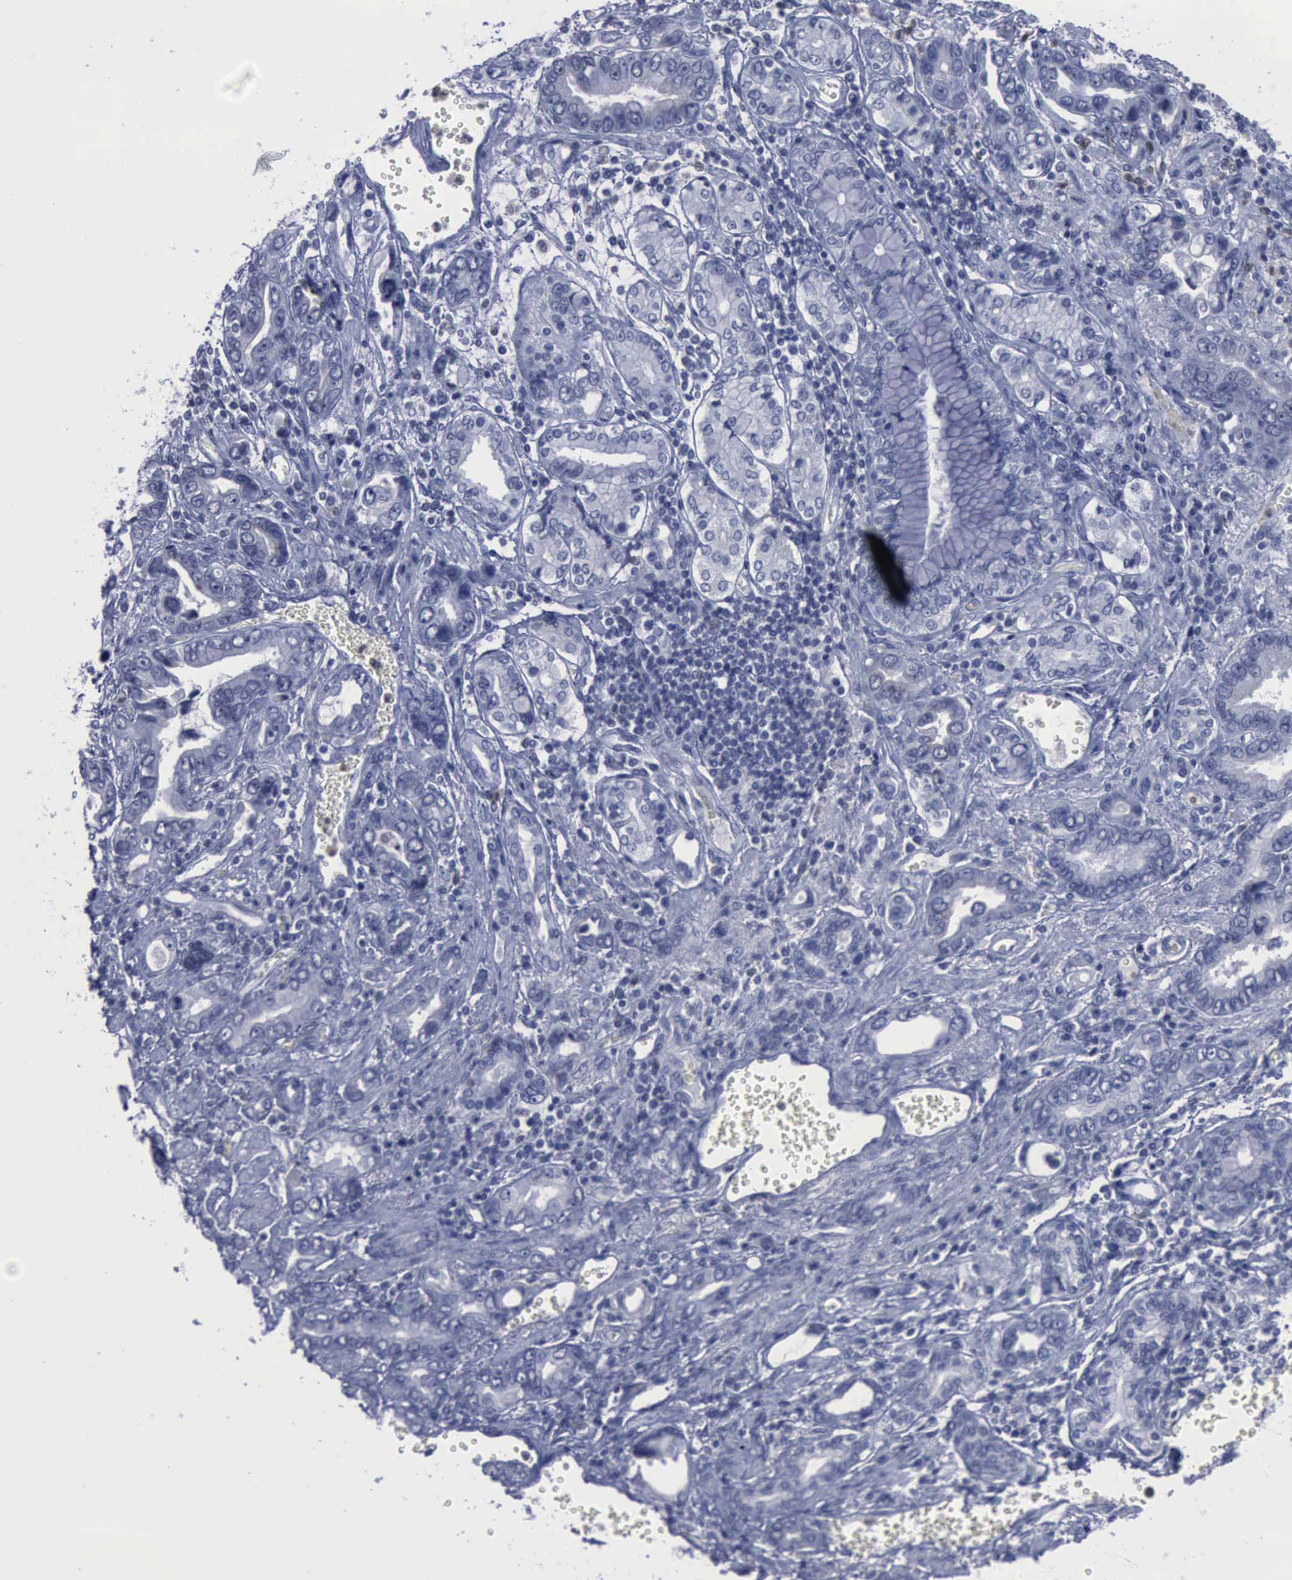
{"staining": {"intensity": "negative", "quantity": "none", "location": "none"}, "tissue": "stomach cancer", "cell_type": "Tumor cells", "image_type": "cancer", "snomed": [{"axis": "morphology", "description": "Adenocarcinoma, NOS"}, {"axis": "topography", "description": "Stomach"}], "caption": "This is an IHC photomicrograph of human stomach cancer. There is no staining in tumor cells.", "gene": "CSTA", "patient": {"sex": "male", "age": 78}}